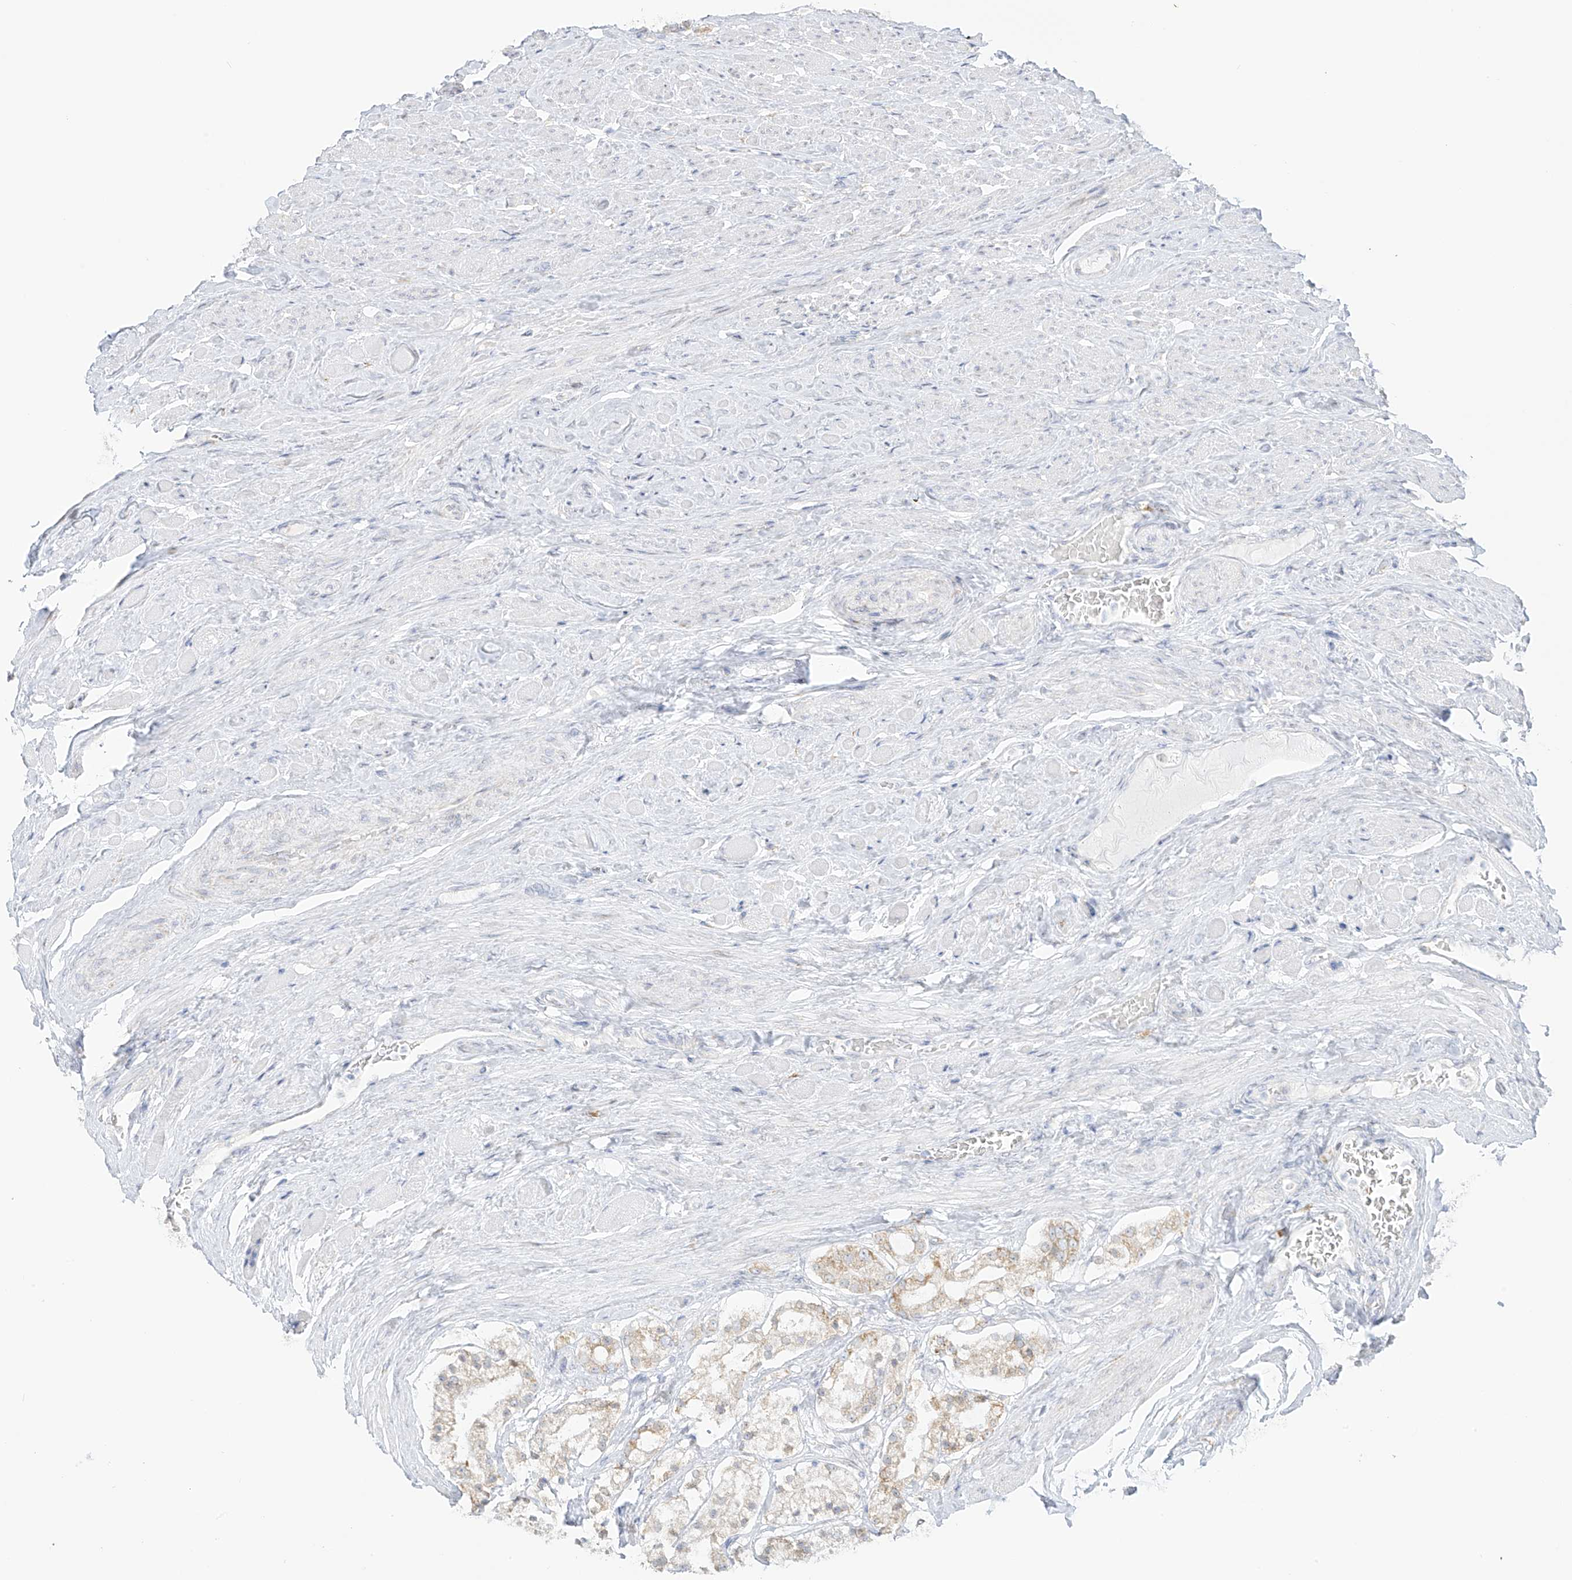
{"staining": {"intensity": "weak", "quantity": "<25%", "location": "cytoplasmic/membranous"}, "tissue": "prostate cancer", "cell_type": "Tumor cells", "image_type": "cancer", "snomed": [{"axis": "morphology", "description": "Adenocarcinoma, High grade"}, {"axis": "topography", "description": "Prostate"}], "caption": "DAB (3,3'-diaminobenzidine) immunohistochemical staining of prostate cancer shows no significant expression in tumor cells.", "gene": "LRRC59", "patient": {"sex": "male", "age": 64}}